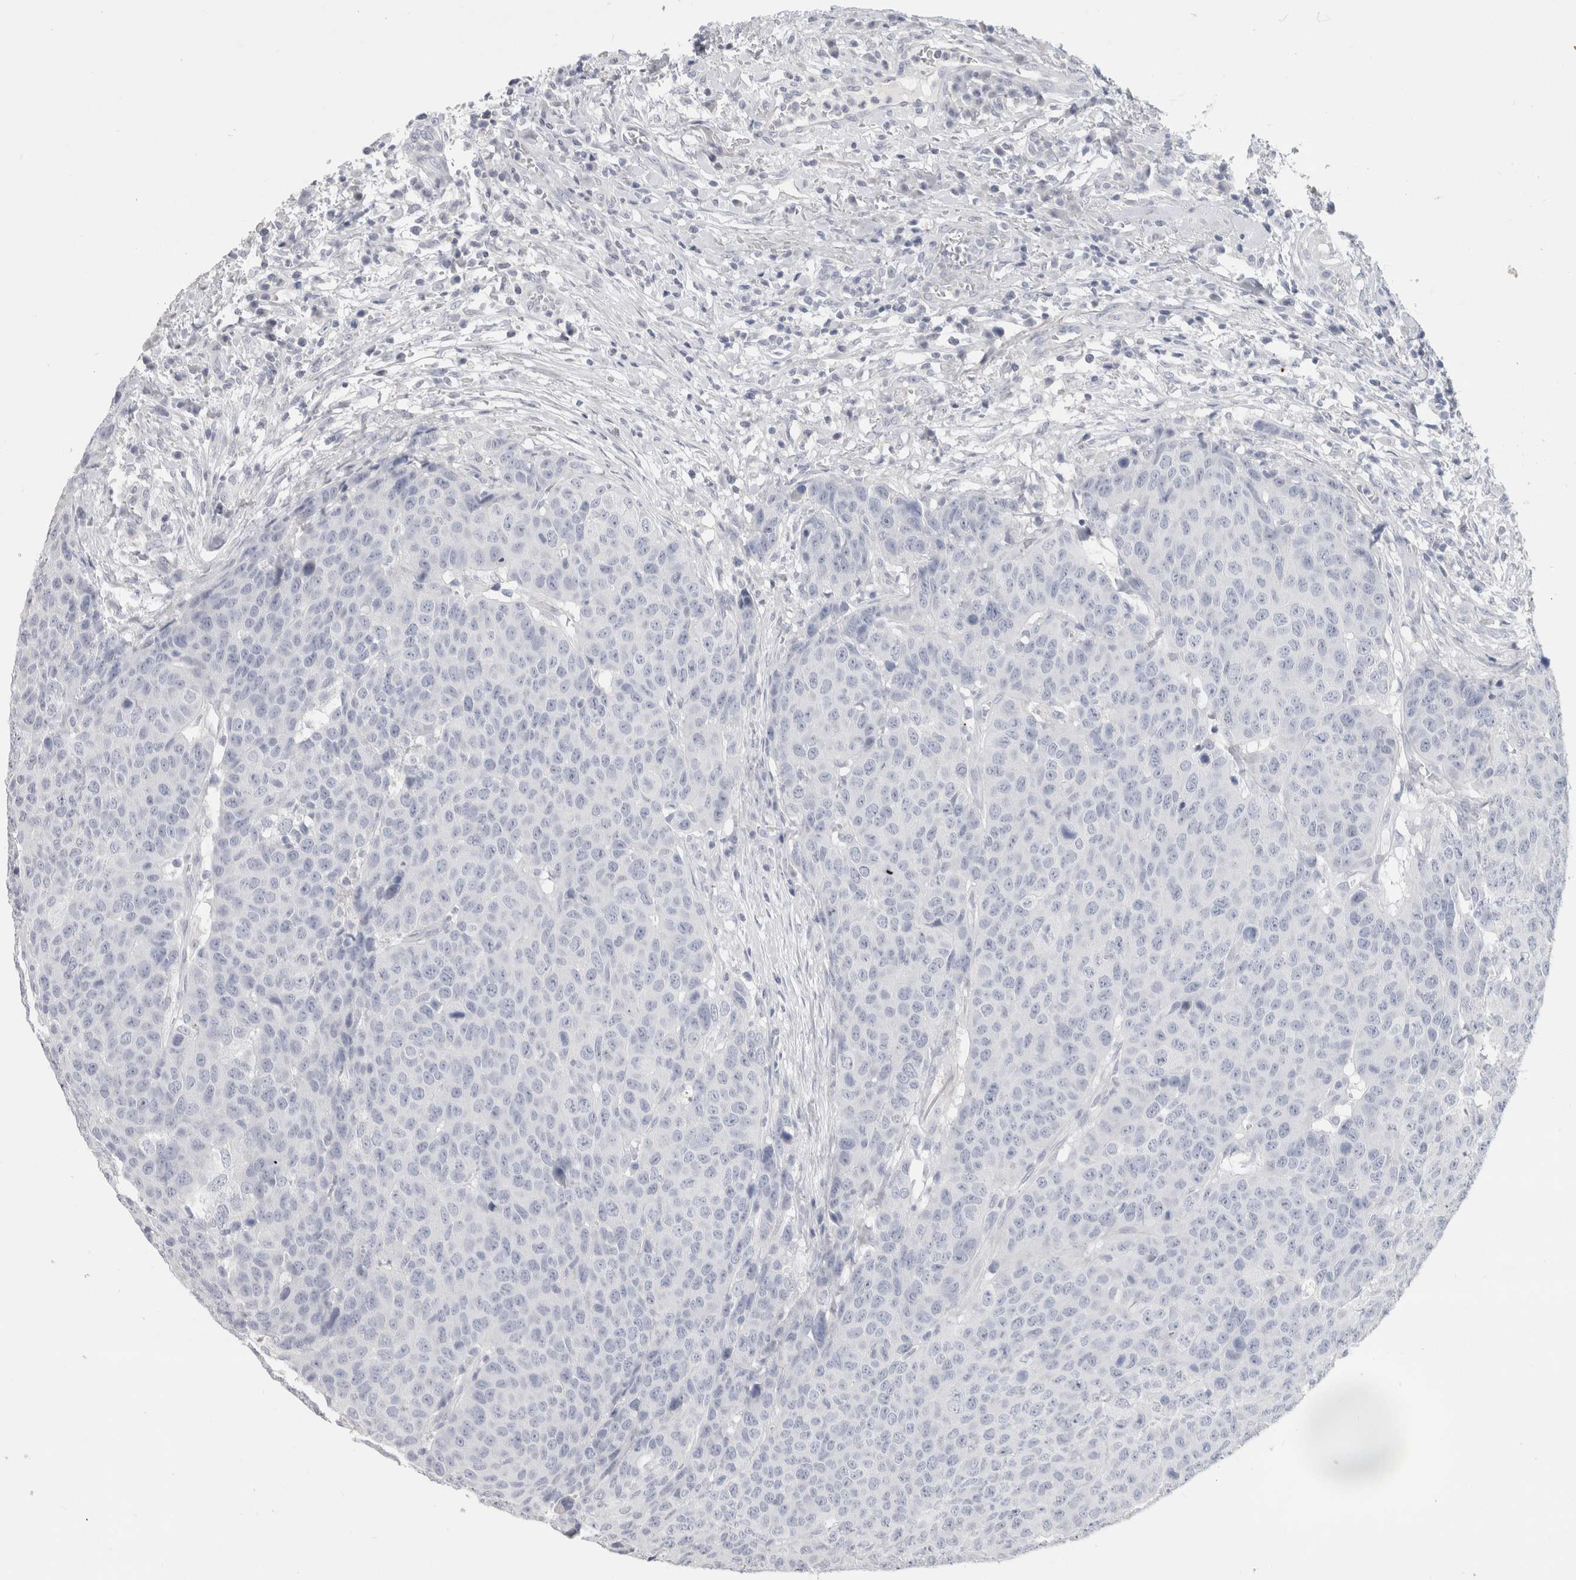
{"staining": {"intensity": "negative", "quantity": "none", "location": "none"}, "tissue": "head and neck cancer", "cell_type": "Tumor cells", "image_type": "cancer", "snomed": [{"axis": "morphology", "description": "Squamous cell carcinoma, NOS"}, {"axis": "topography", "description": "Head-Neck"}], "caption": "This image is of head and neck squamous cell carcinoma stained with immunohistochemistry (IHC) to label a protein in brown with the nuclei are counter-stained blue. There is no staining in tumor cells.", "gene": "SLC6A1", "patient": {"sex": "male", "age": 66}}